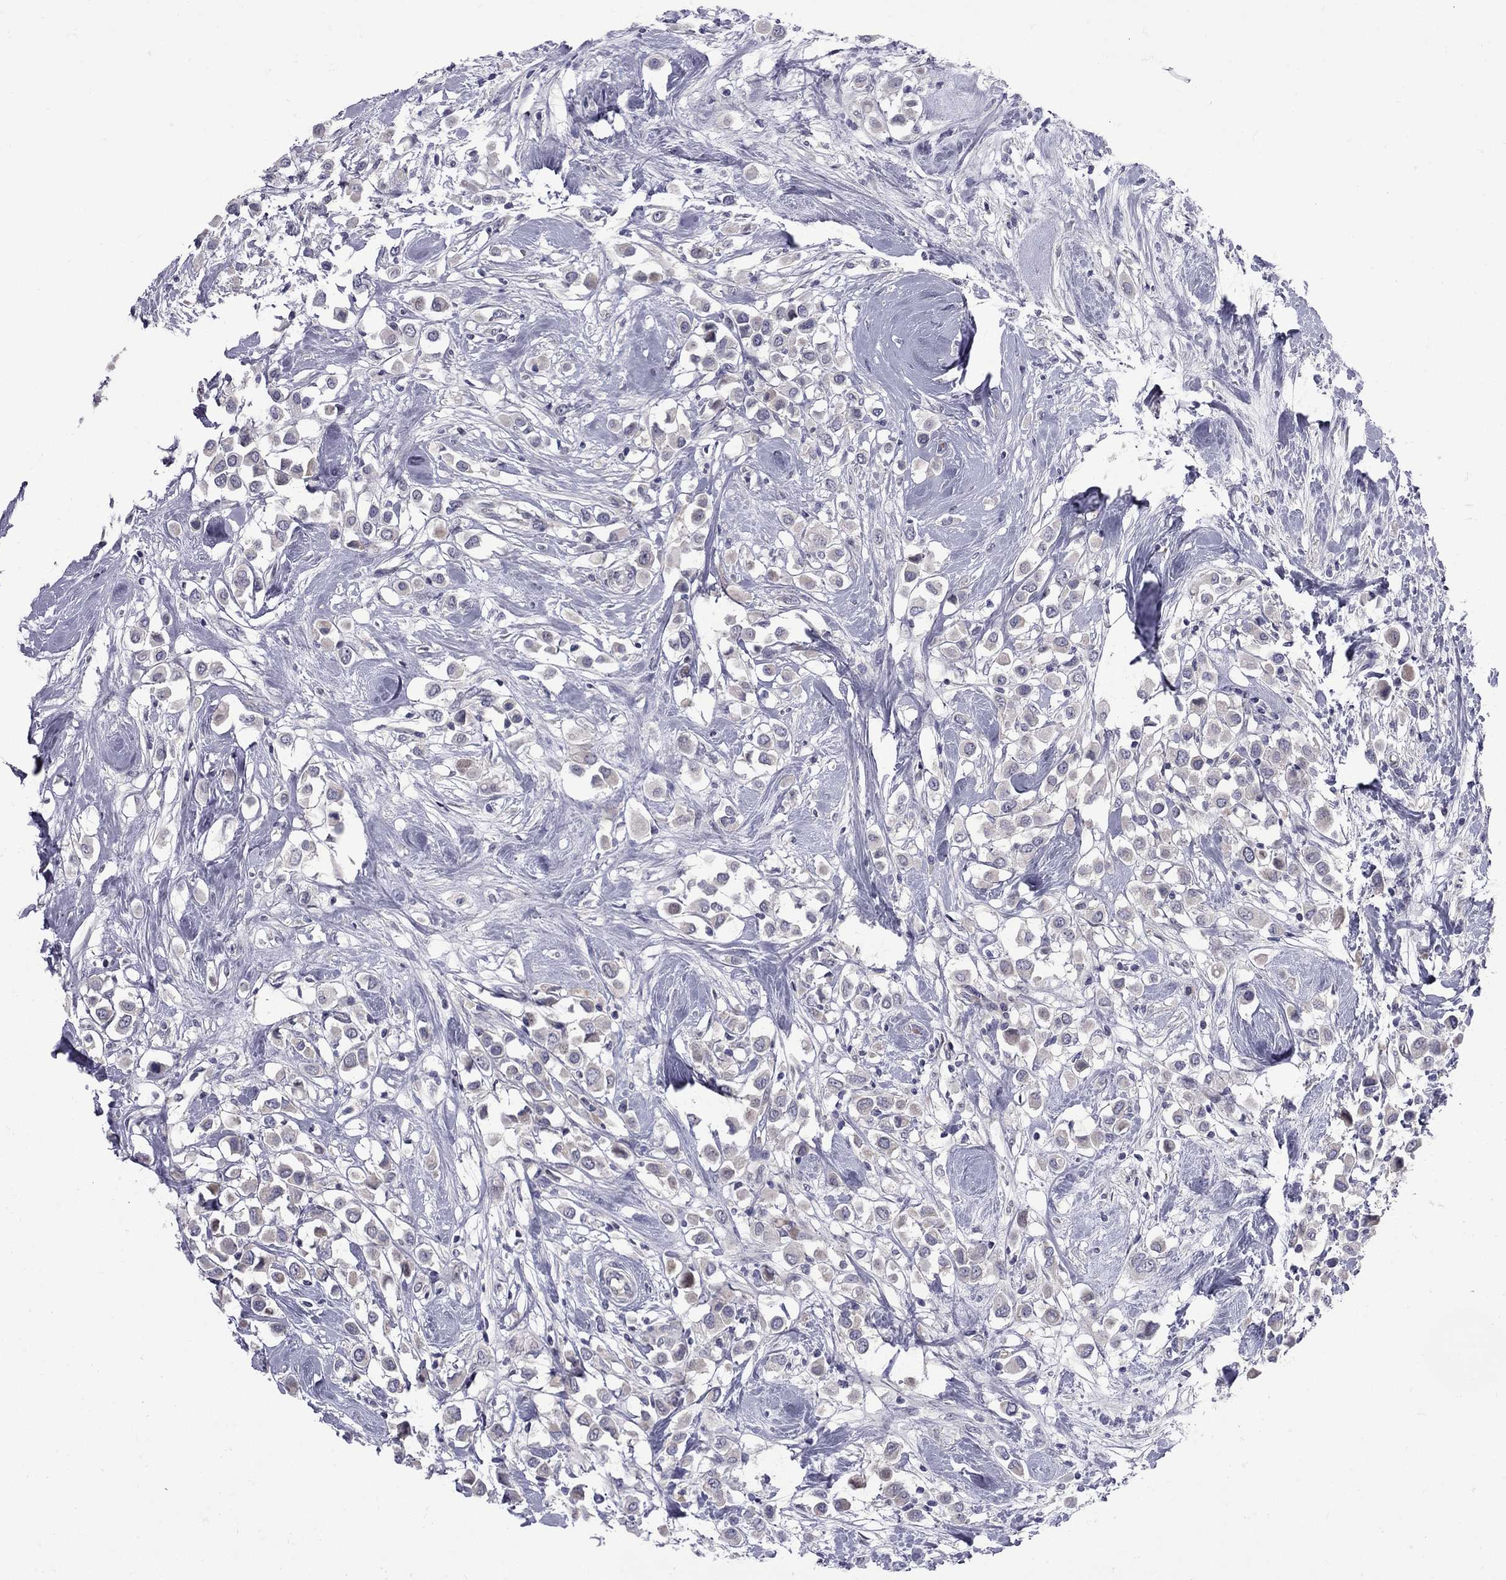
{"staining": {"intensity": "weak", "quantity": ">75%", "location": "cytoplasmic/membranous"}, "tissue": "breast cancer", "cell_type": "Tumor cells", "image_type": "cancer", "snomed": [{"axis": "morphology", "description": "Duct carcinoma"}, {"axis": "topography", "description": "Breast"}], "caption": "An IHC image of neoplastic tissue is shown. Protein staining in brown highlights weak cytoplasmic/membranous positivity in infiltrating ductal carcinoma (breast) within tumor cells.", "gene": "NRARP", "patient": {"sex": "female", "age": 61}}